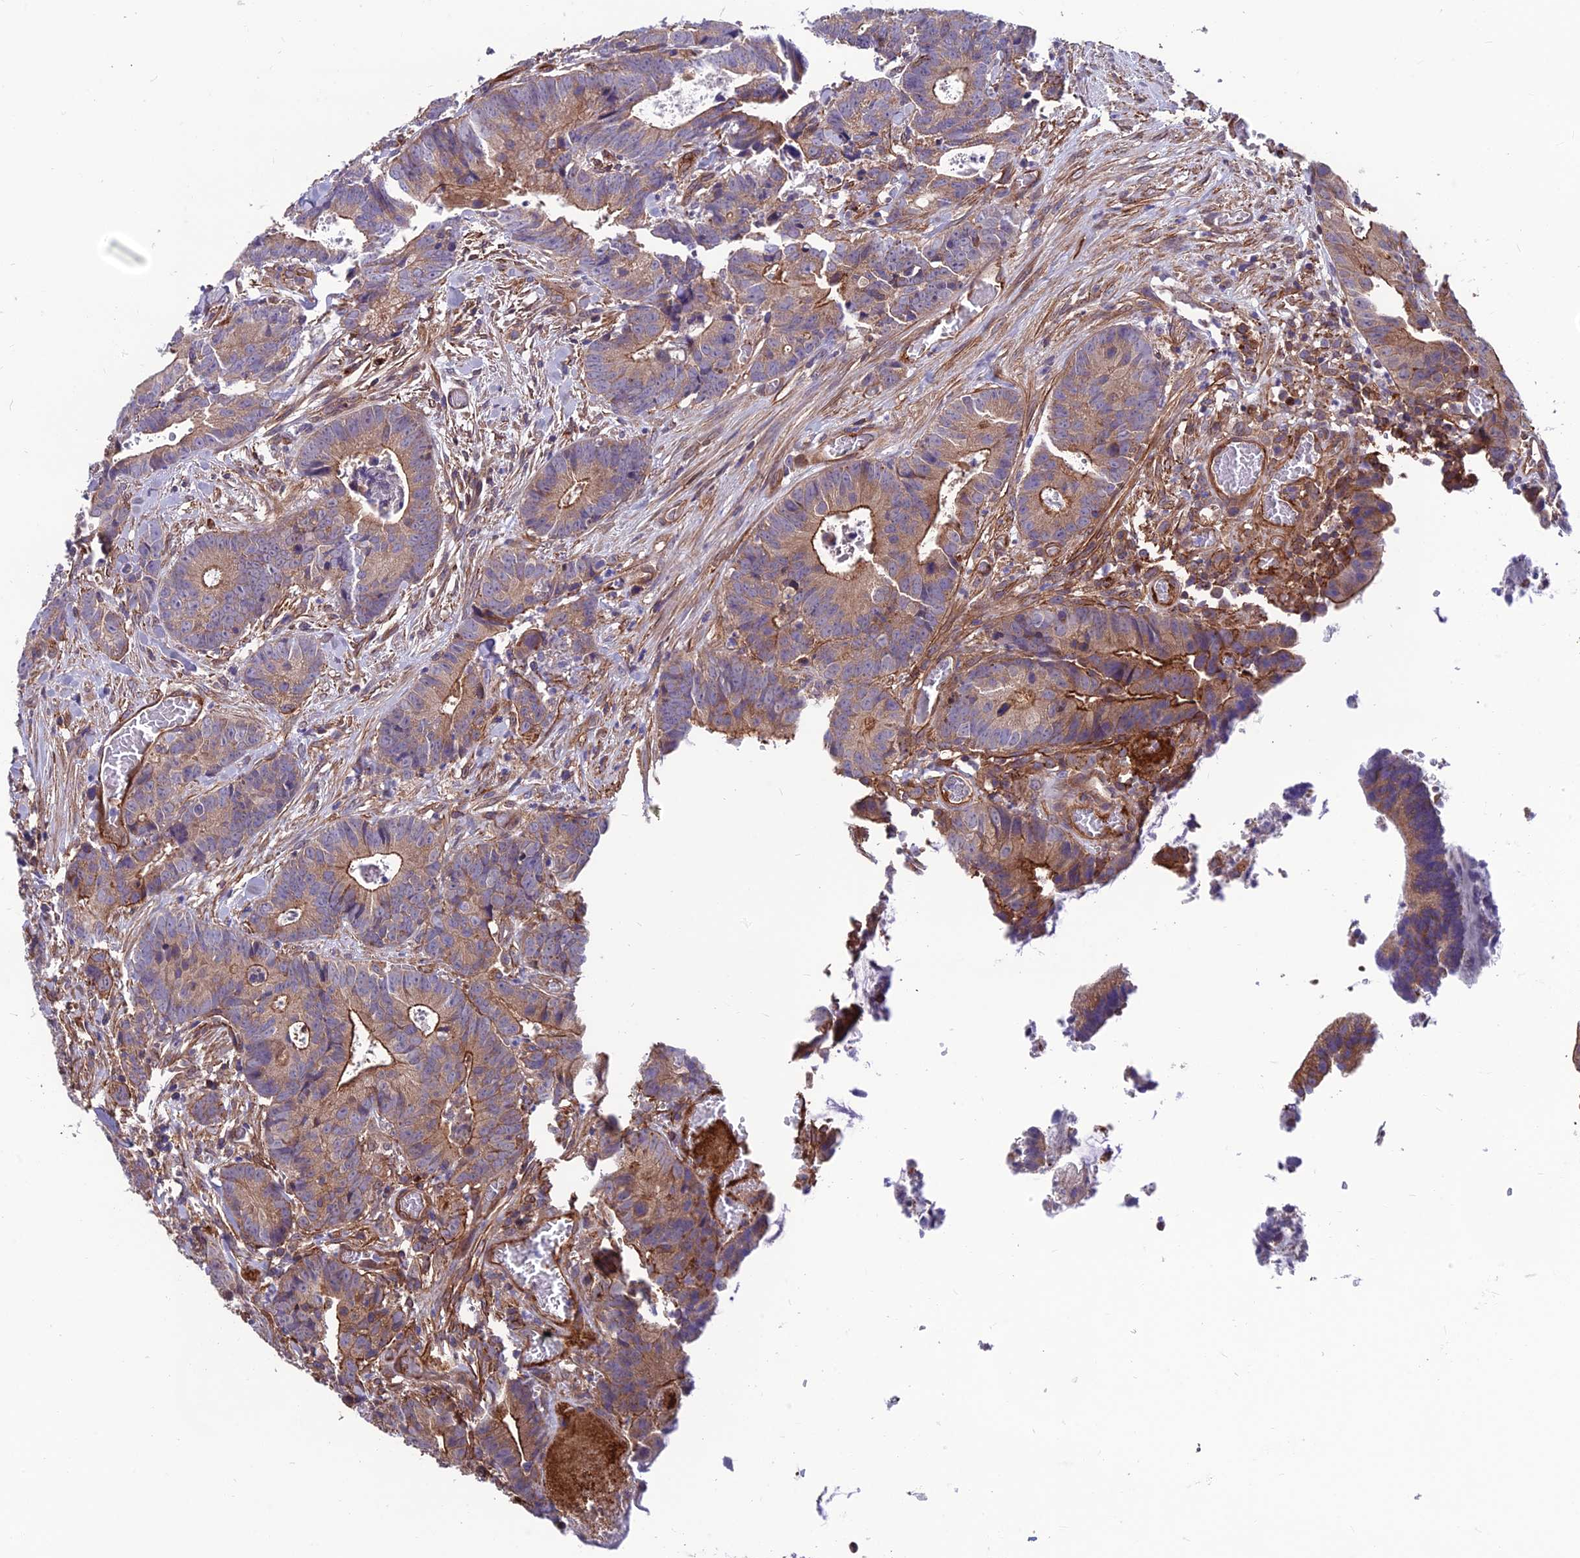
{"staining": {"intensity": "moderate", "quantity": ">75%", "location": "cytoplasmic/membranous"}, "tissue": "colorectal cancer", "cell_type": "Tumor cells", "image_type": "cancer", "snomed": [{"axis": "morphology", "description": "Adenocarcinoma, NOS"}, {"axis": "topography", "description": "Colon"}], "caption": "Immunohistochemistry (IHC) staining of colorectal cancer (adenocarcinoma), which displays medium levels of moderate cytoplasmic/membranous expression in about >75% of tumor cells indicating moderate cytoplasmic/membranous protein positivity. The staining was performed using DAB (brown) for protein detection and nuclei were counterstained in hematoxylin (blue).", "gene": "RTN4RL1", "patient": {"sex": "female", "age": 57}}